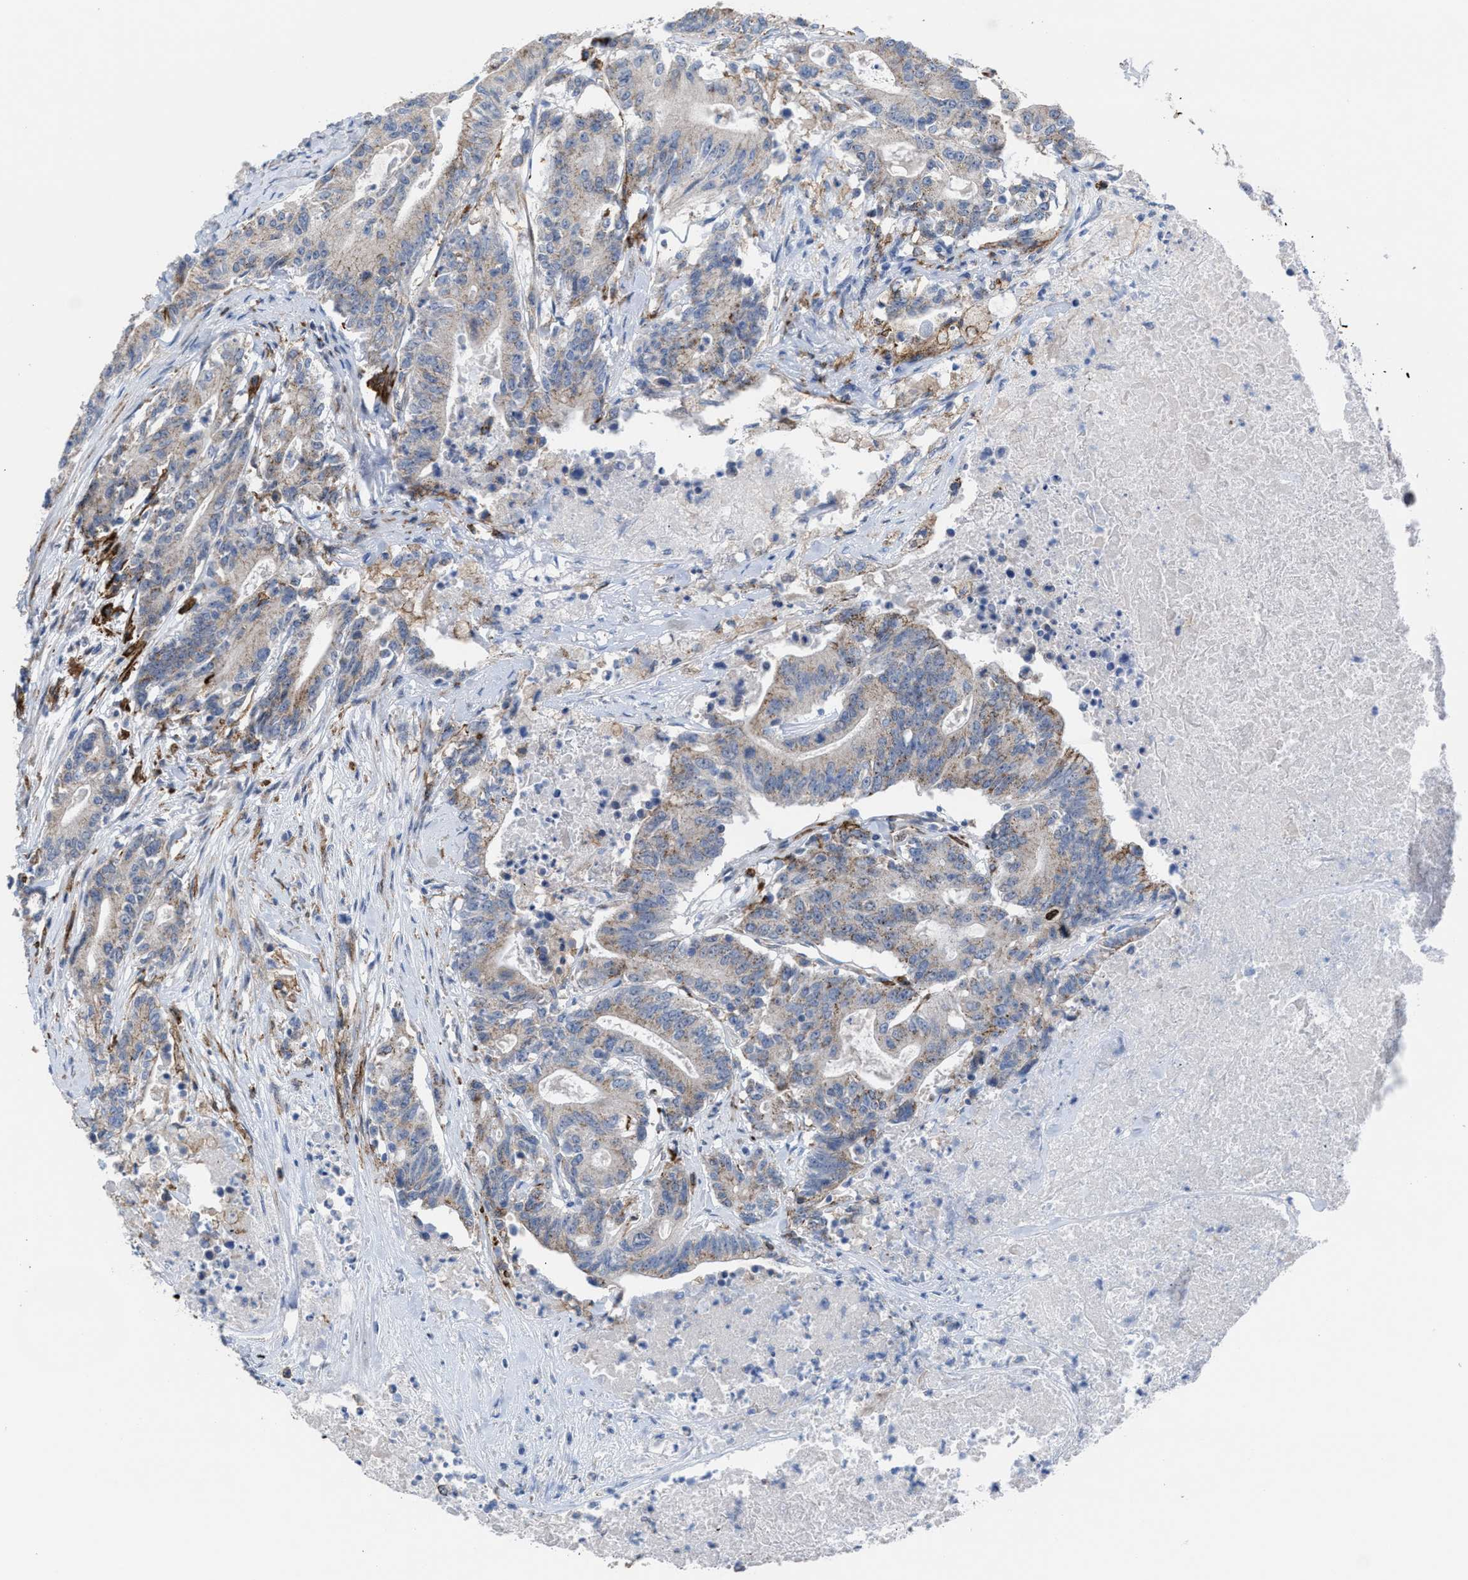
{"staining": {"intensity": "weak", "quantity": "<25%", "location": "cytoplasmic/membranous"}, "tissue": "colorectal cancer", "cell_type": "Tumor cells", "image_type": "cancer", "snomed": [{"axis": "morphology", "description": "Adenocarcinoma, NOS"}, {"axis": "topography", "description": "Colon"}], "caption": "DAB (3,3'-diaminobenzidine) immunohistochemical staining of human colorectal adenocarcinoma reveals no significant staining in tumor cells.", "gene": "SLC47A1", "patient": {"sex": "female", "age": 77}}